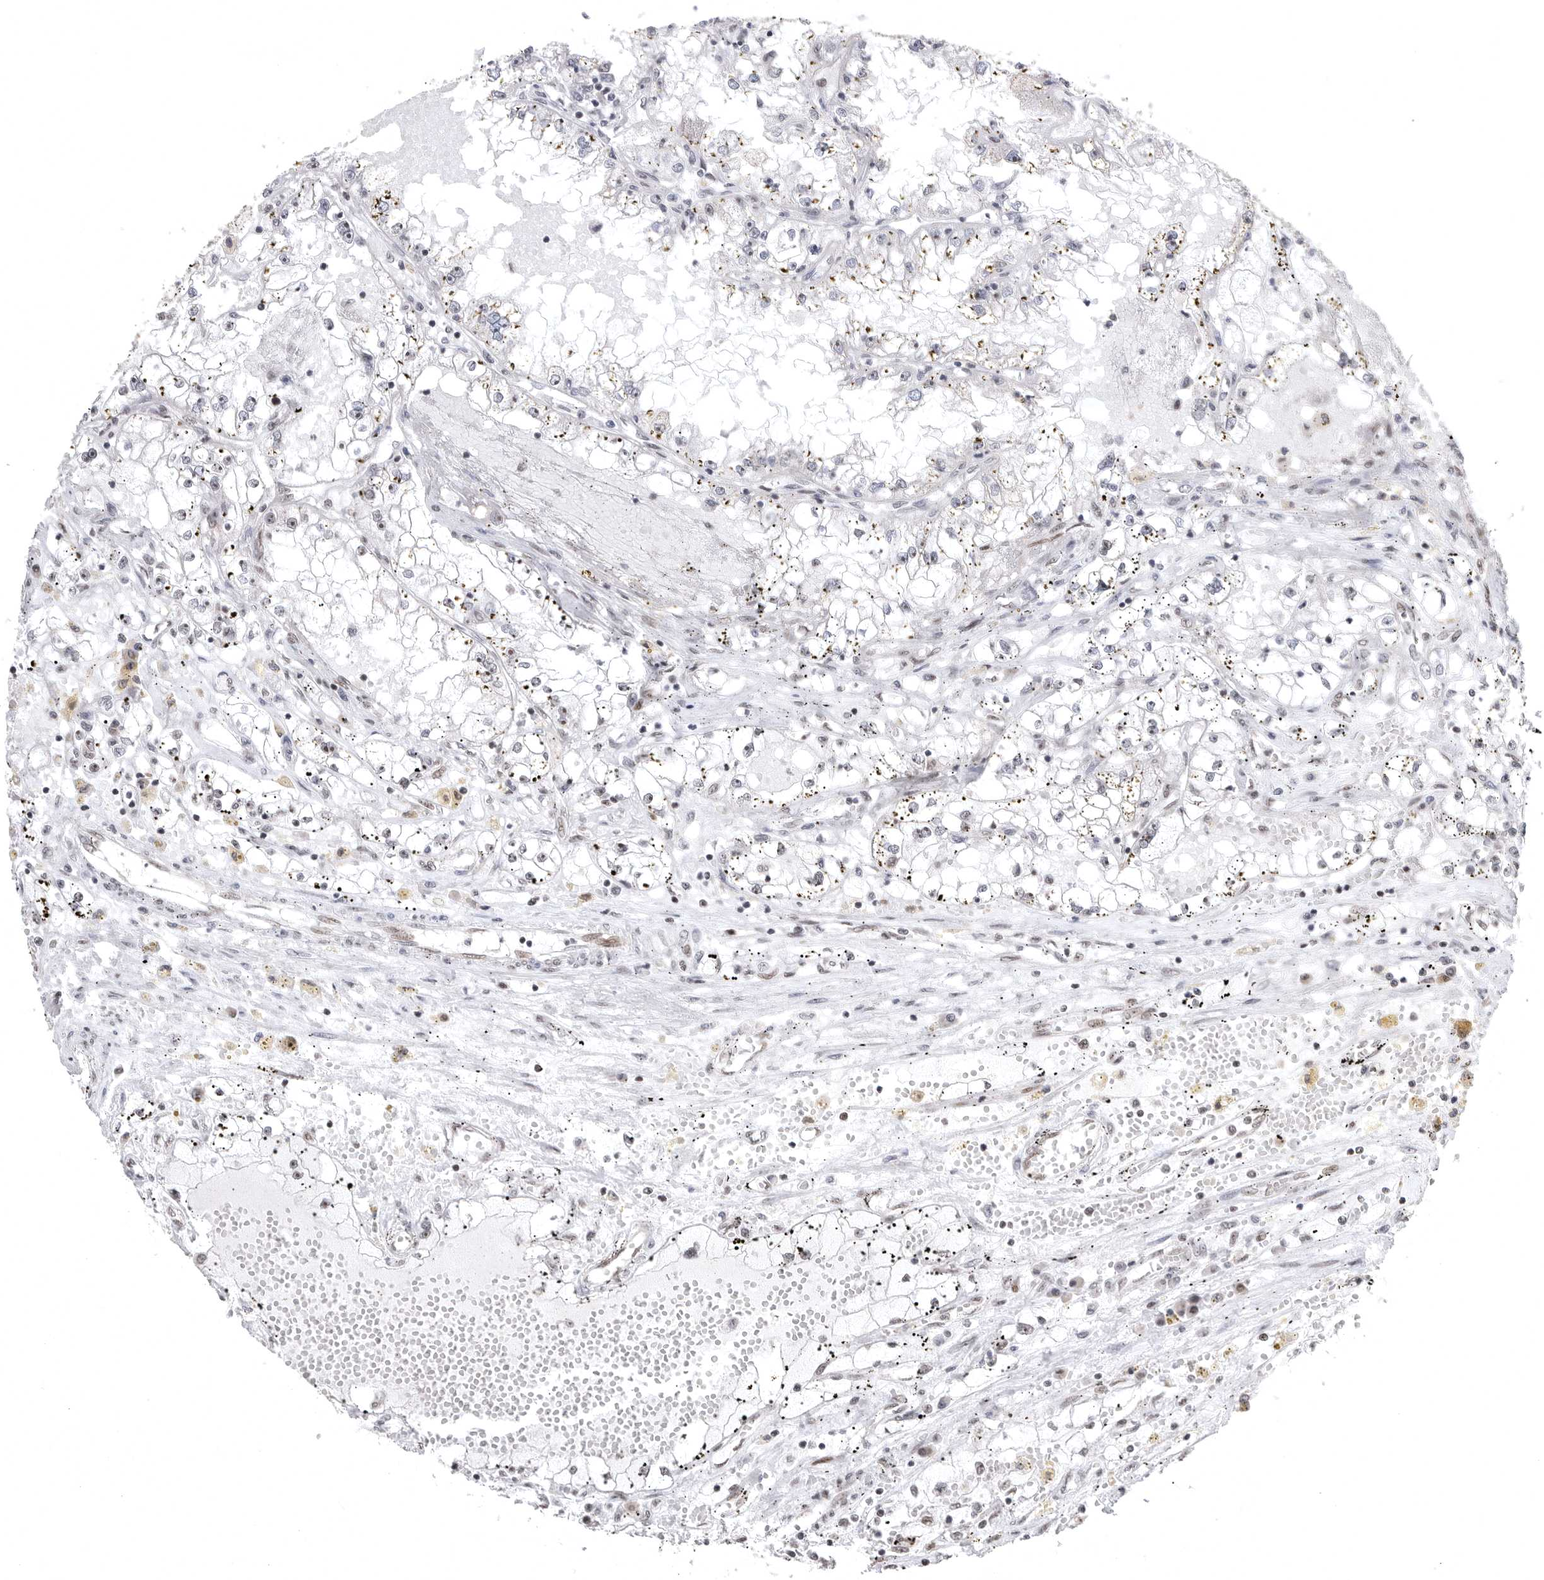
{"staining": {"intensity": "negative", "quantity": "none", "location": "none"}, "tissue": "renal cancer", "cell_type": "Tumor cells", "image_type": "cancer", "snomed": [{"axis": "morphology", "description": "Adenocarcinoma, NOS"}, {"axis": "topography", "description": "Kidney"}], "caption": "An immunohistochemistry (IHC) photomicrograph of renal cancer is shown. There is no staining in tumor cells of renal cancer.", "gene": "ZNF830", "patient": {"sex": "male", "age": 56}}